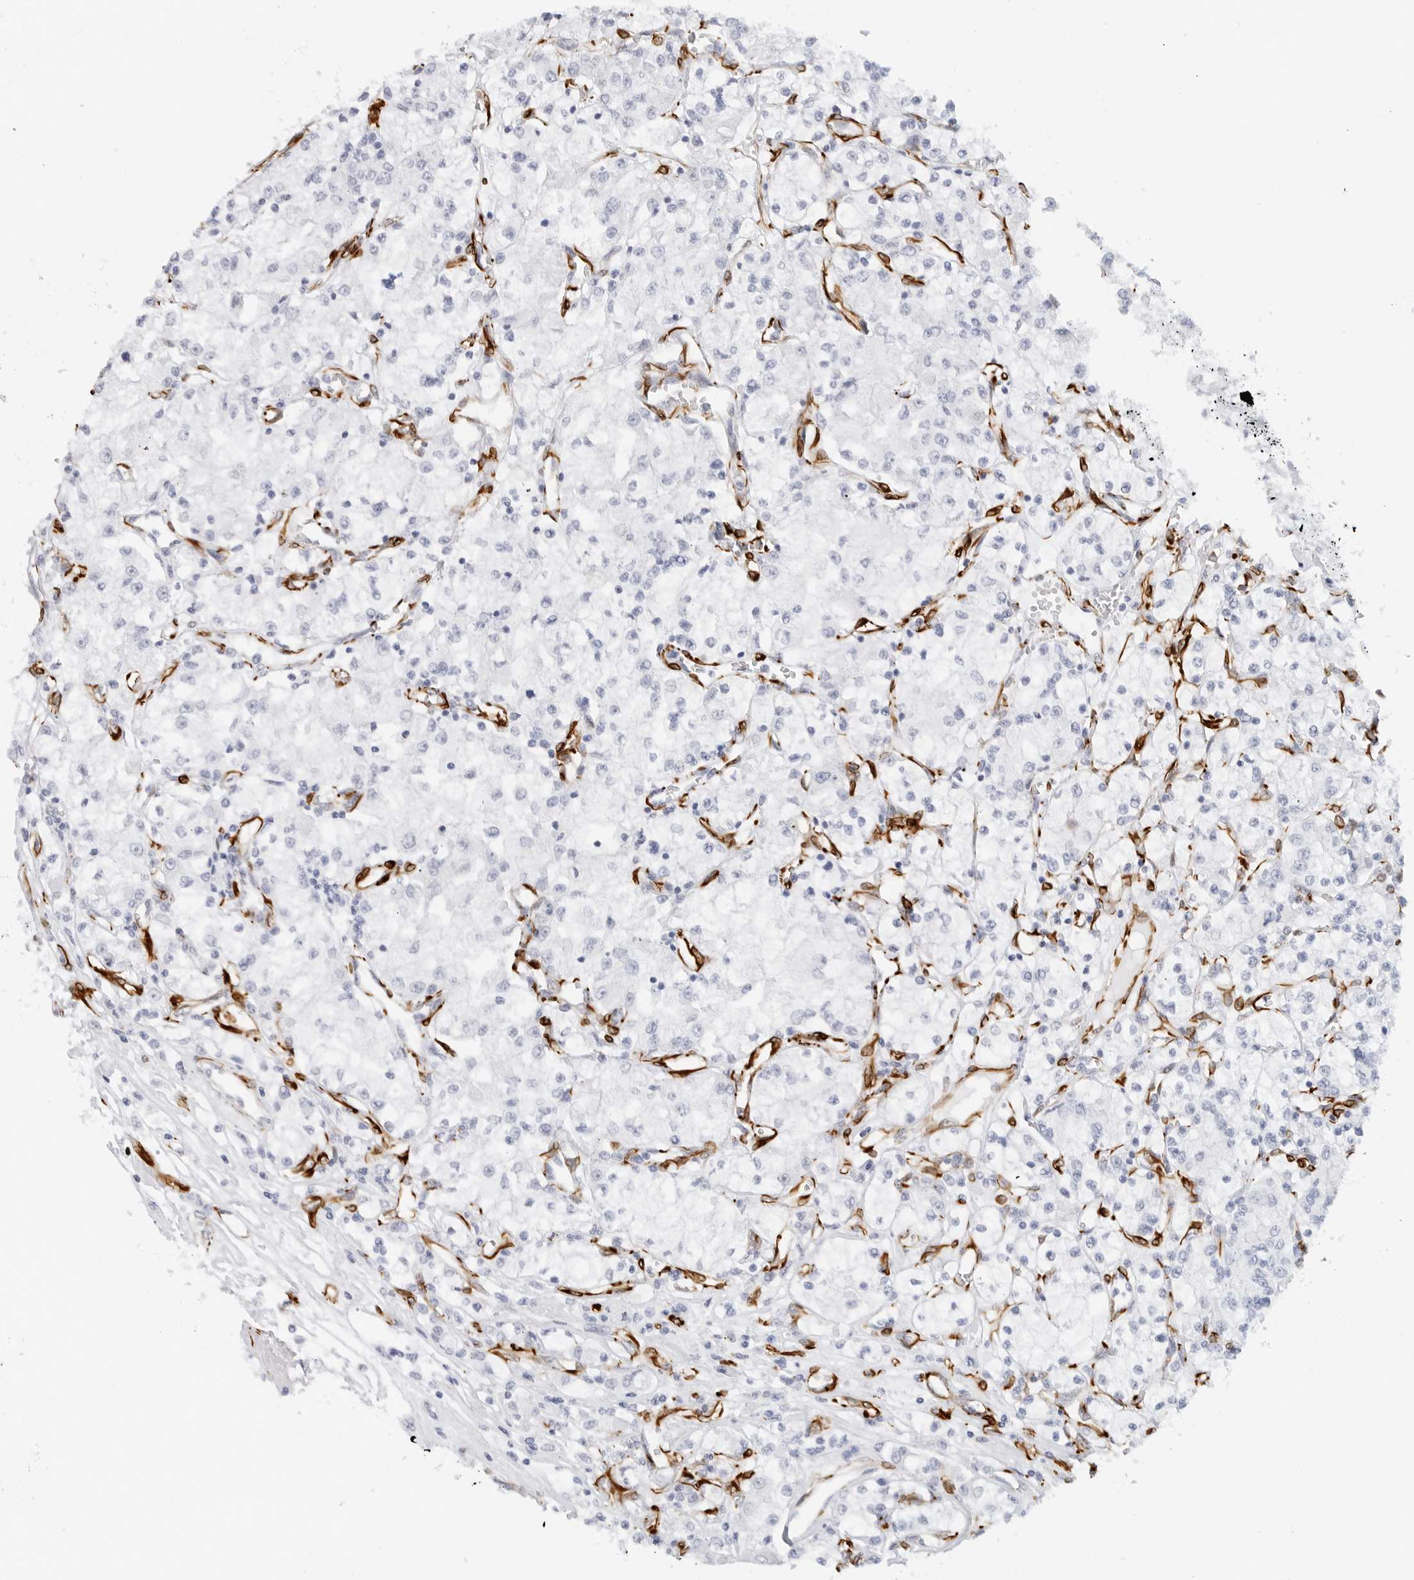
{"staining": {"intensity": "negative", "quantity": "none", "location": "none"}, "tissue": "renal cancer", "cell_type": "Tumor cells", "image_type": "cancer", "snomed": [{"axis": "morphology", "description": "Adenocarcinoma, NOS"}, {"axis": "topography", "description": "Kidney"}], "caption": "An IHC histopathology image of renal cancer is shown. There is no staining in tumor cells of renal cancer.", "gene": "NES", "patient": {"sex": "female", "age": 59}}